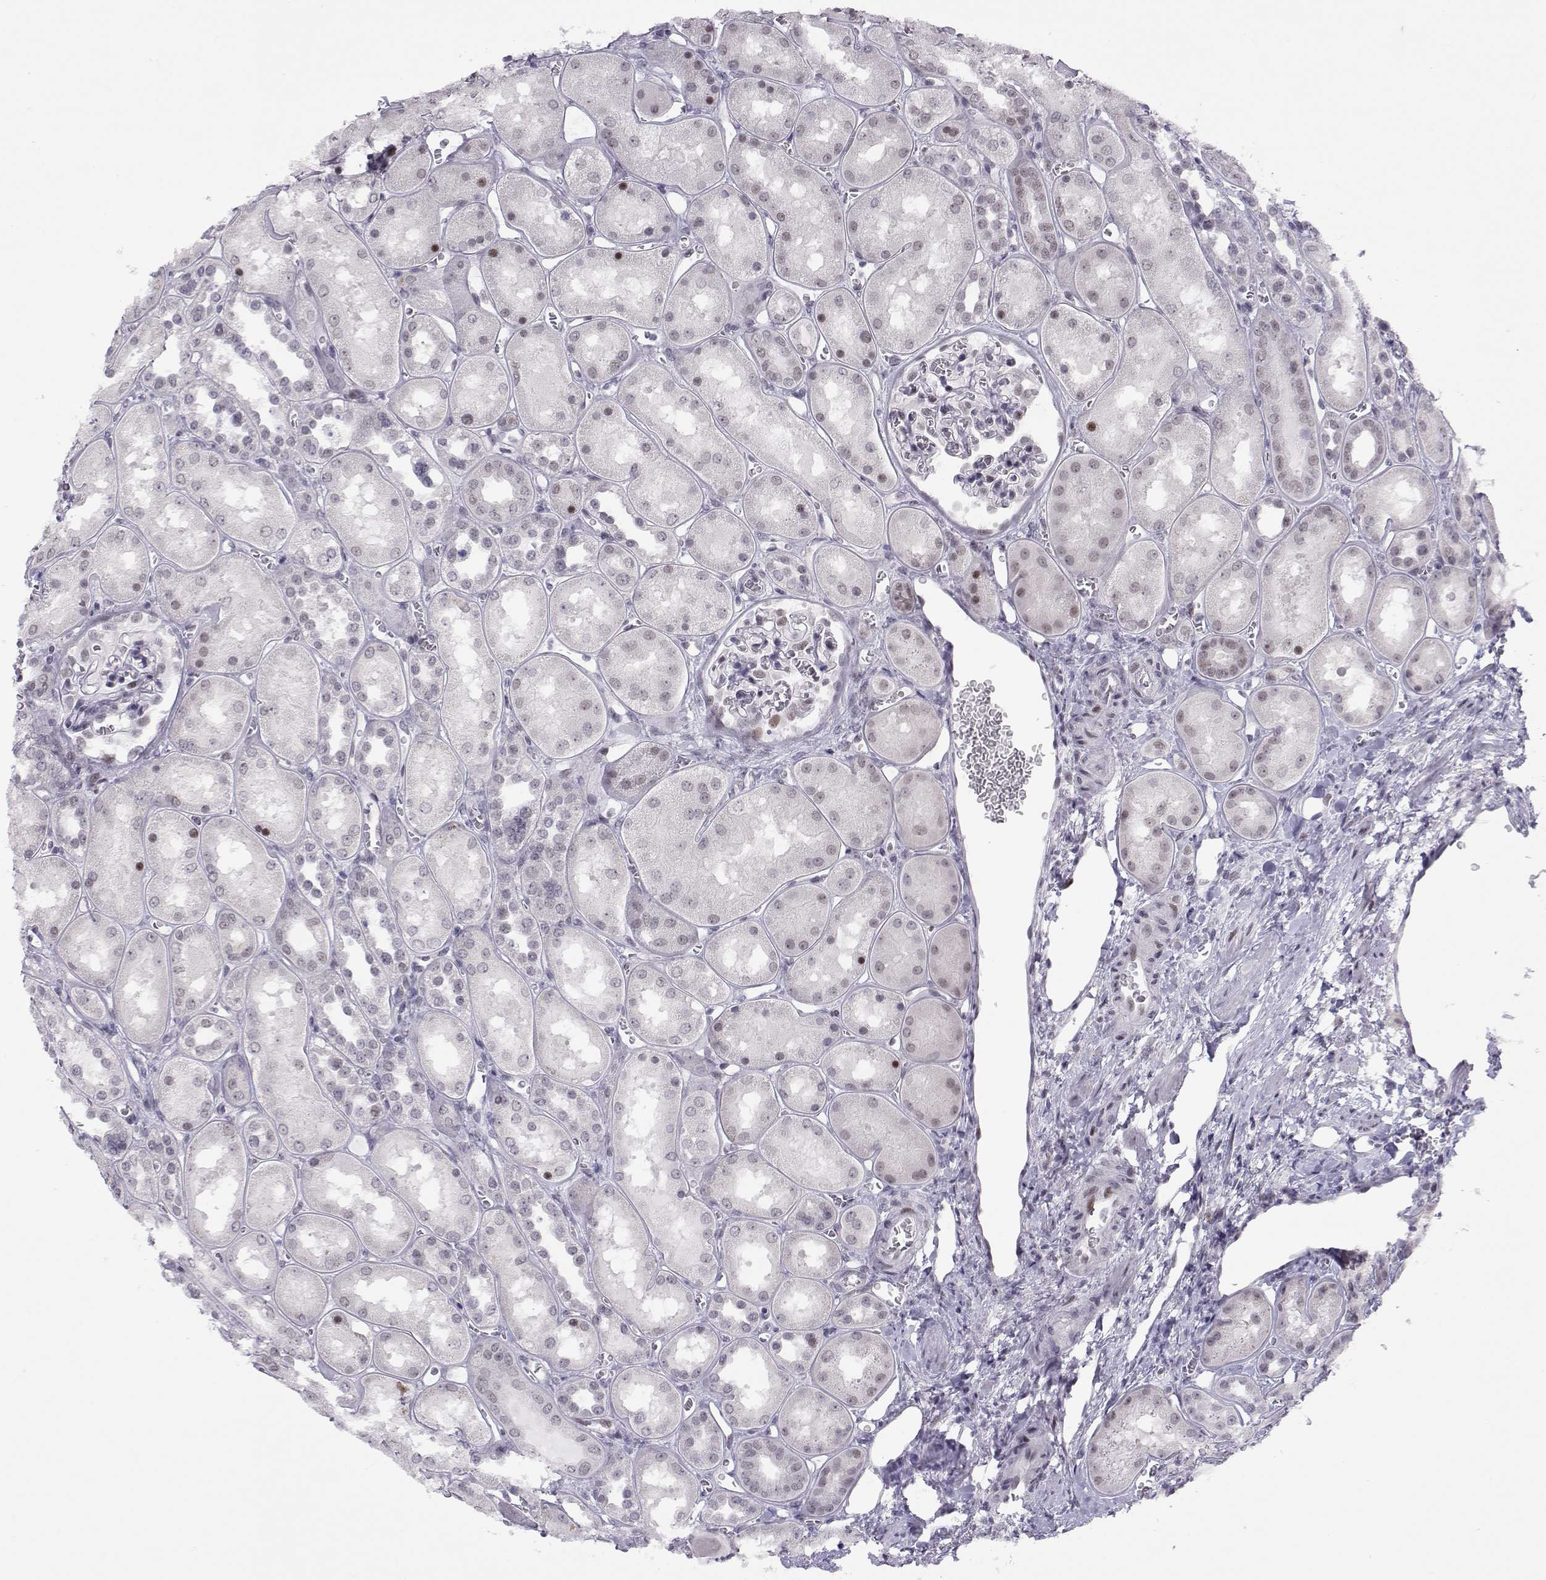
{"staining": {"intensity": "negative", "quantity": "none", "location": "none"}, "tissue": "kidney", "cell_type": "Cells in glomeruli", "image_type": "normal", "snomed": [{"axis": "morphology", "description": "Normal tissue, NOS"}, {"axis": "topography", "description": "Kidney"}], "caption": "Immunohistochemistry (IHC) of normal kidney demonstrates no positivity in cells in glomeruli. (DAB immunohistochemistry (IHC) with hematoxylin counter stain).", "gene": "SIX6", "patient": {"sex": "male", "age": 73}}